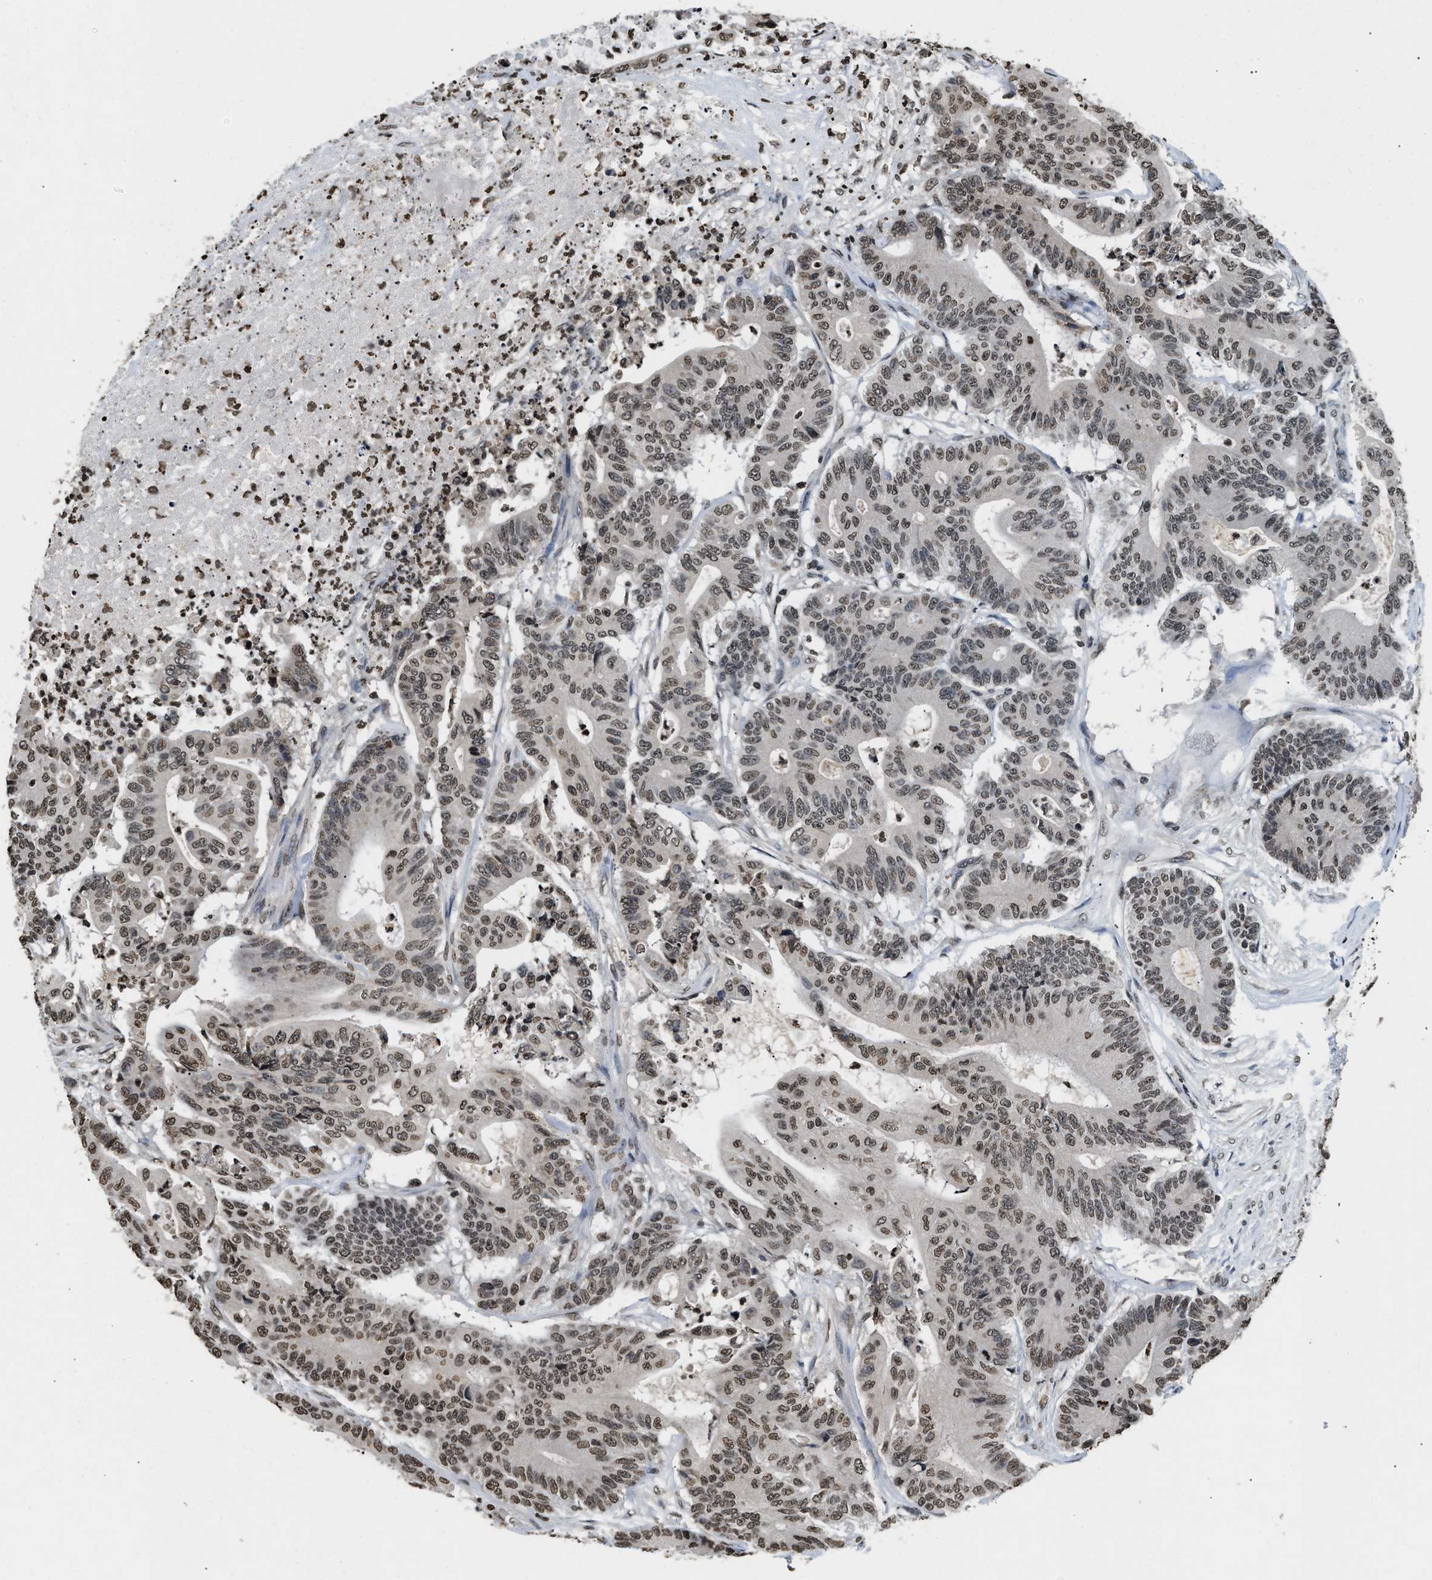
{"staining": {"intensity": "weak", "quantity": ">75%", "location": "nuclear"}, "tissue": "colorectal cancer", "cell_type": "Tumor cells", "image_type": "cancer", "snomed": [{"axis": "morphology", "description": "Adenocarcinoma, NOS"}, {"axis": "topography", "description": "Colon"}], "caption": "Weak nuclear positivity is seen in about >75% of tumor cells in colorectal adenocarcinoma.", "gene": "DNASE1L3", "patient": {"sex": "female", "age": 84}}